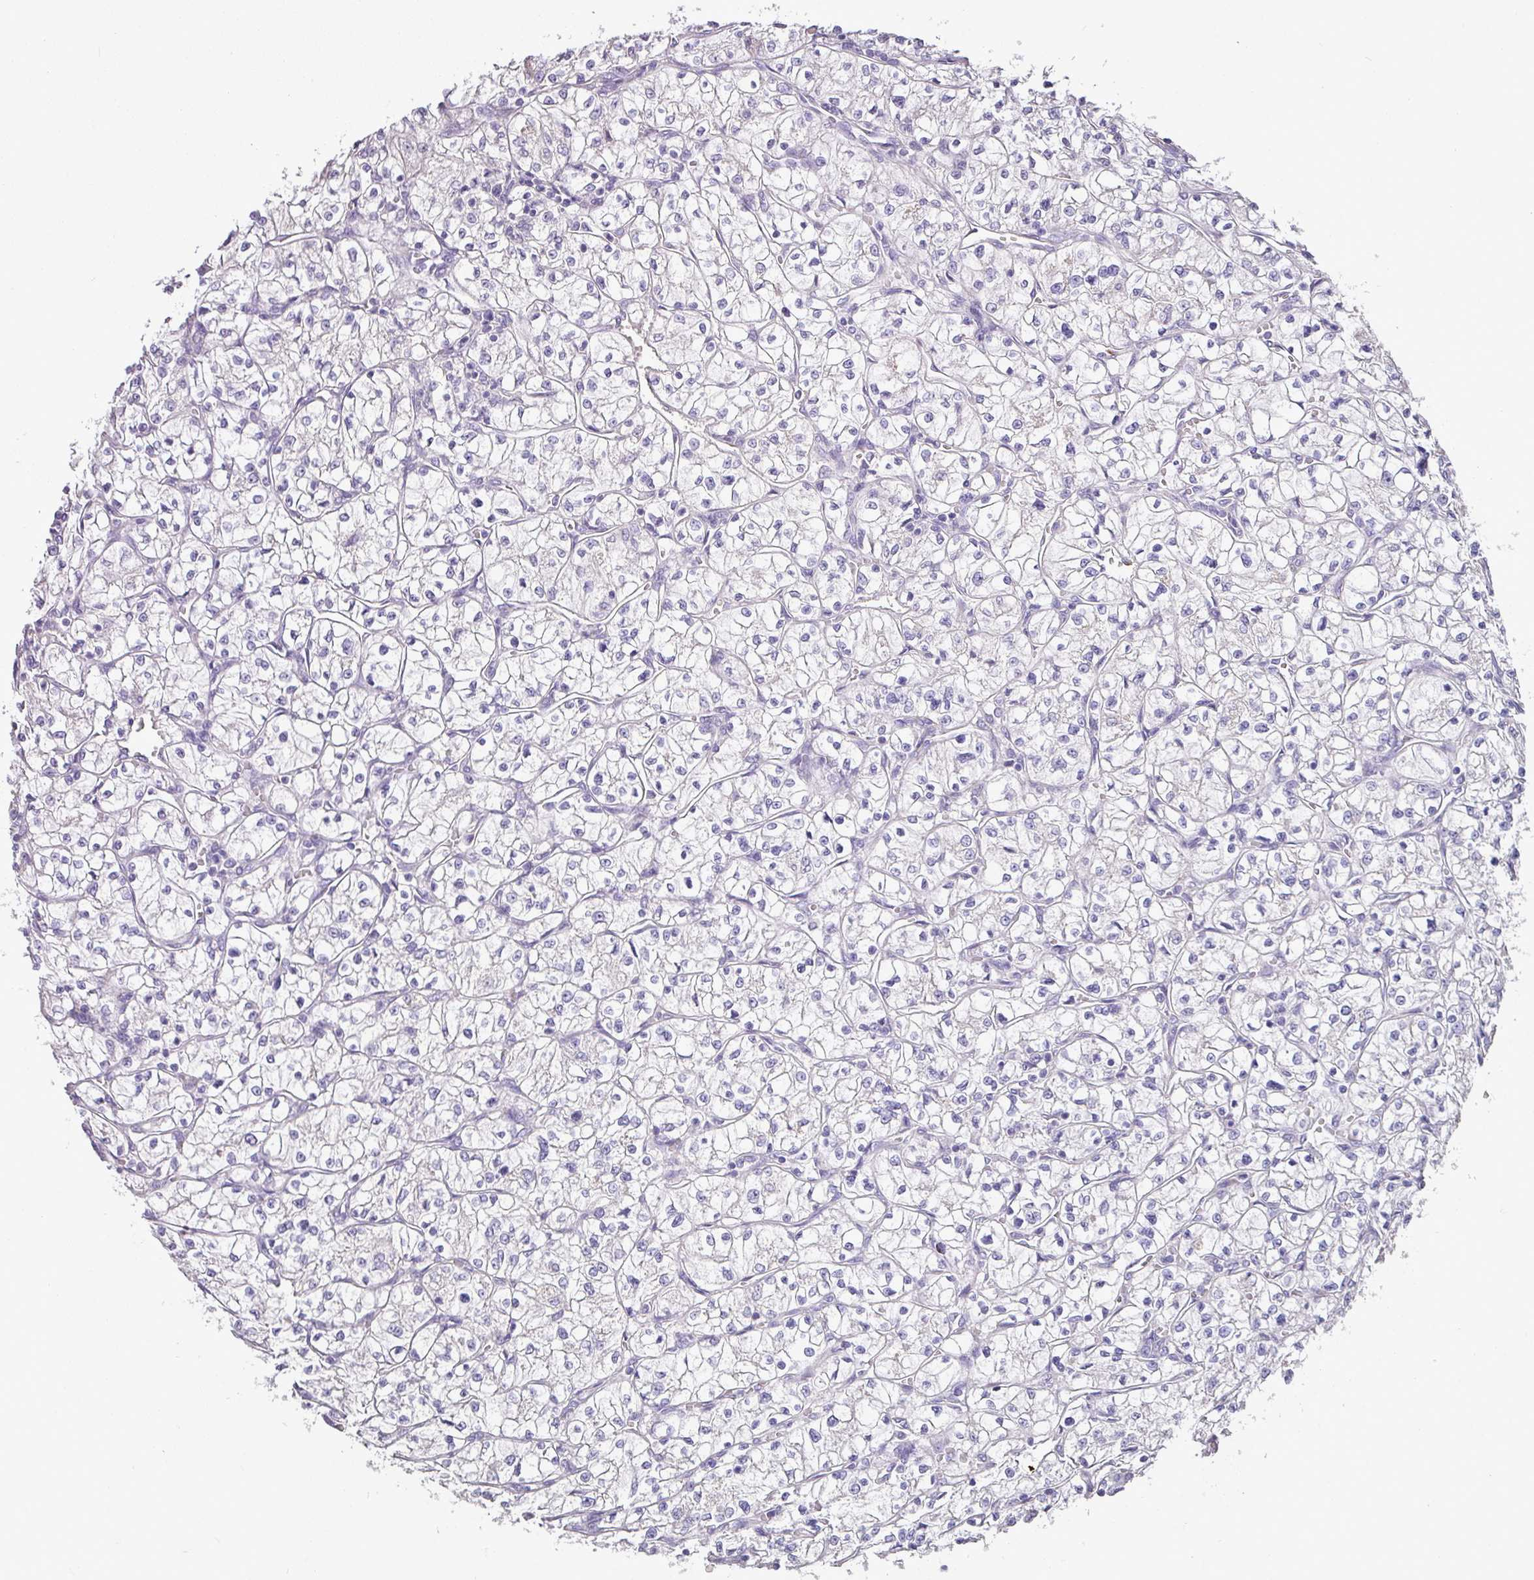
{"staining": {"intensity": "negative", "quantity": "none", "location": "none"}, "tissue": "renal cancer", "cell_type": "Tumor cells", "image_type": "cancer", "snomed": [{"axis": "morphology", "description": "Adenocarcinoma, NOS"}, {"axis": "topography", "description": "Kidney"}], "caption": "Human renal adenocarcinoma stained for a protein using immunohistochemistry (IHC) displays no positivity in tumor cells.", "gene": "BRINP2", "patient": {"sex": "female", "age": 64}}